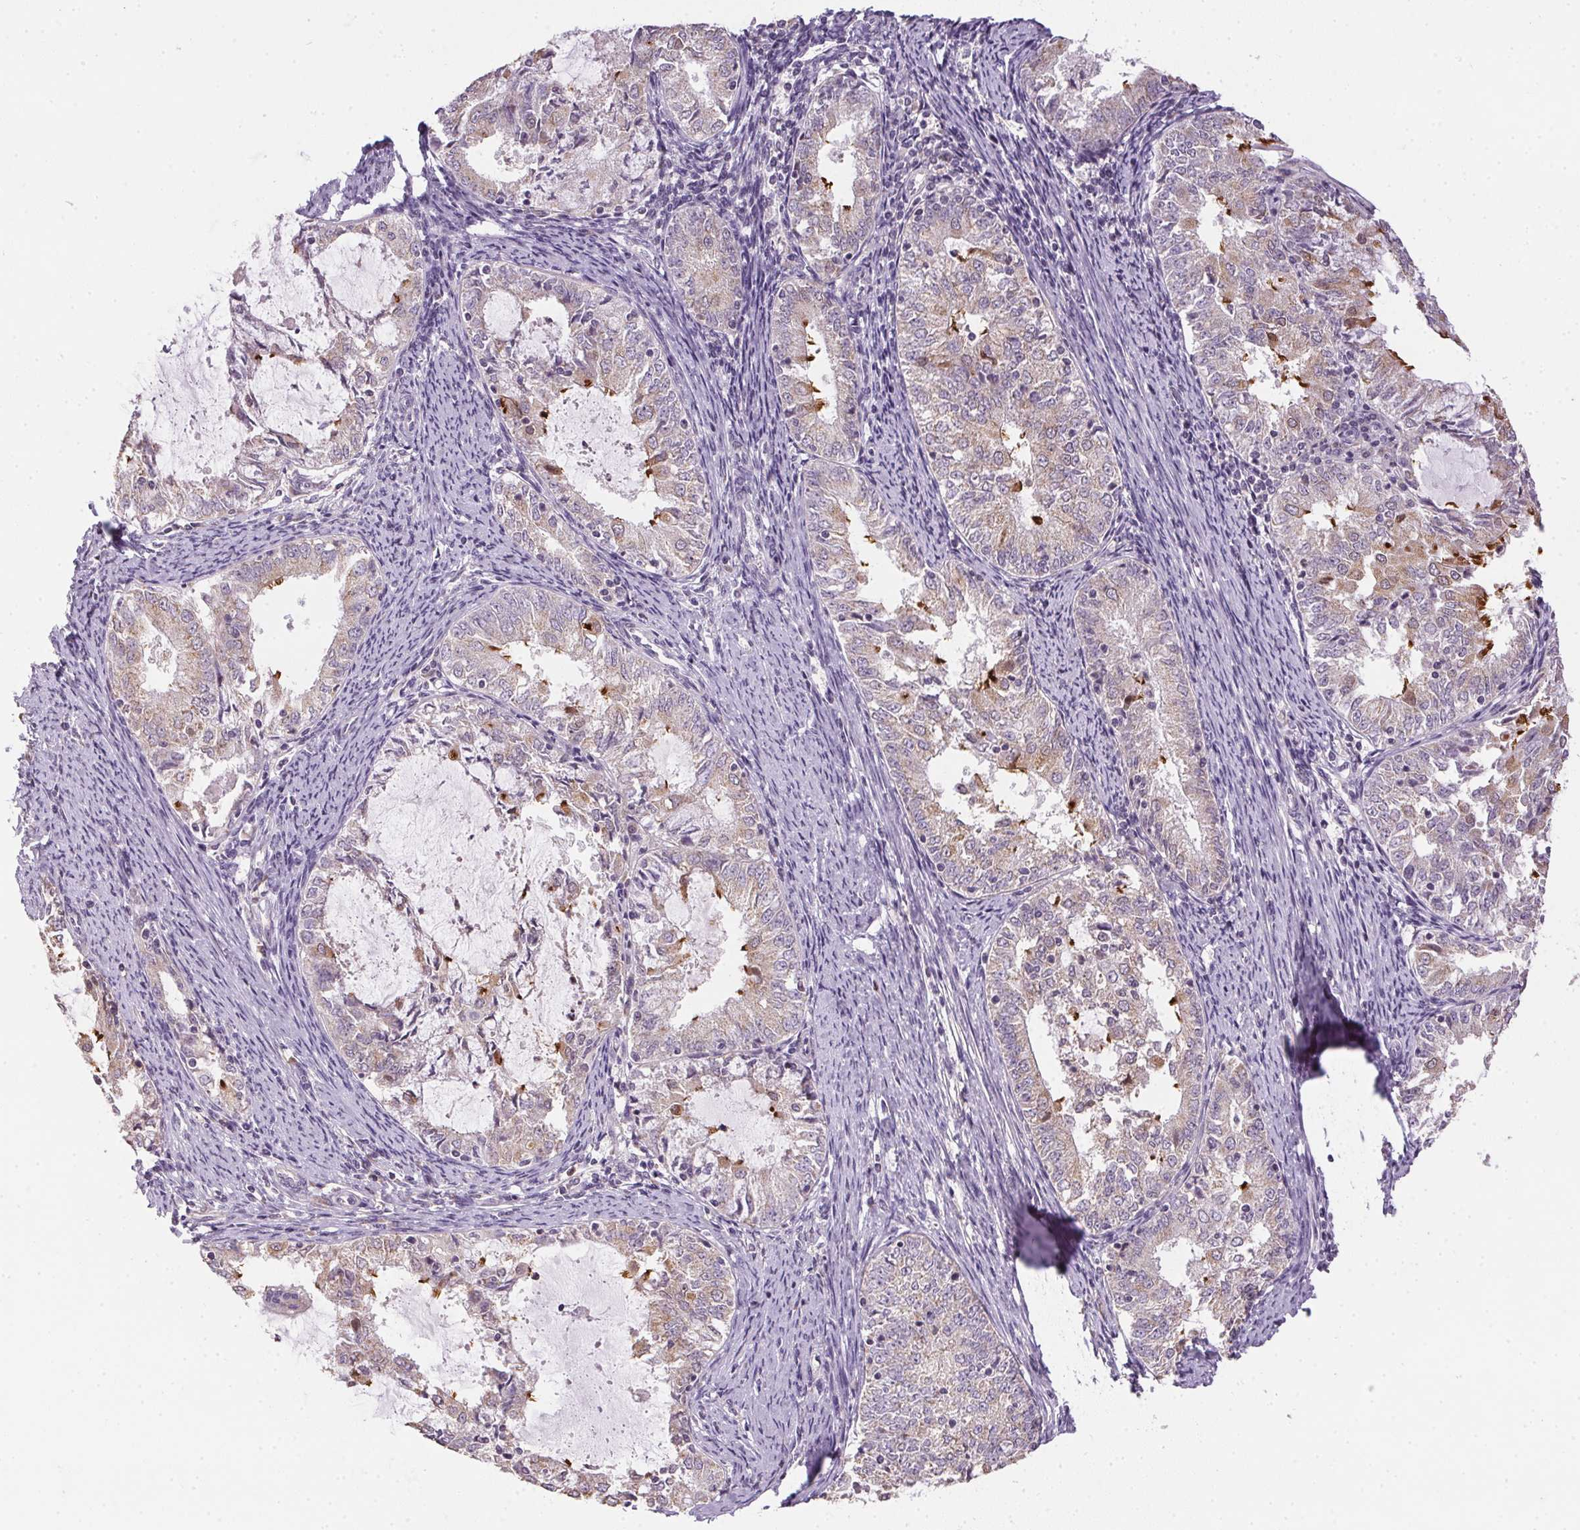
{"staining": {"intensity": "moderate", "quantity": "<25%", "location": "cytoplasmic/membranous"}, "tissue": "endometrial cancer", "cell_type": "Tumor cells", "image_type": "cancer", "snomed": [{"axis": "morphology", "description": "Adenocarcinoma, NOS"}, {"axis": "topography", "description": "Endometrium"}], "caption": "Endometrial adenocarcinoma stained with a protein marker demonstrates moderate staining in tumor cells.", "gene": "SPACA9", "patient": {"sex": "female", "age": 57}}